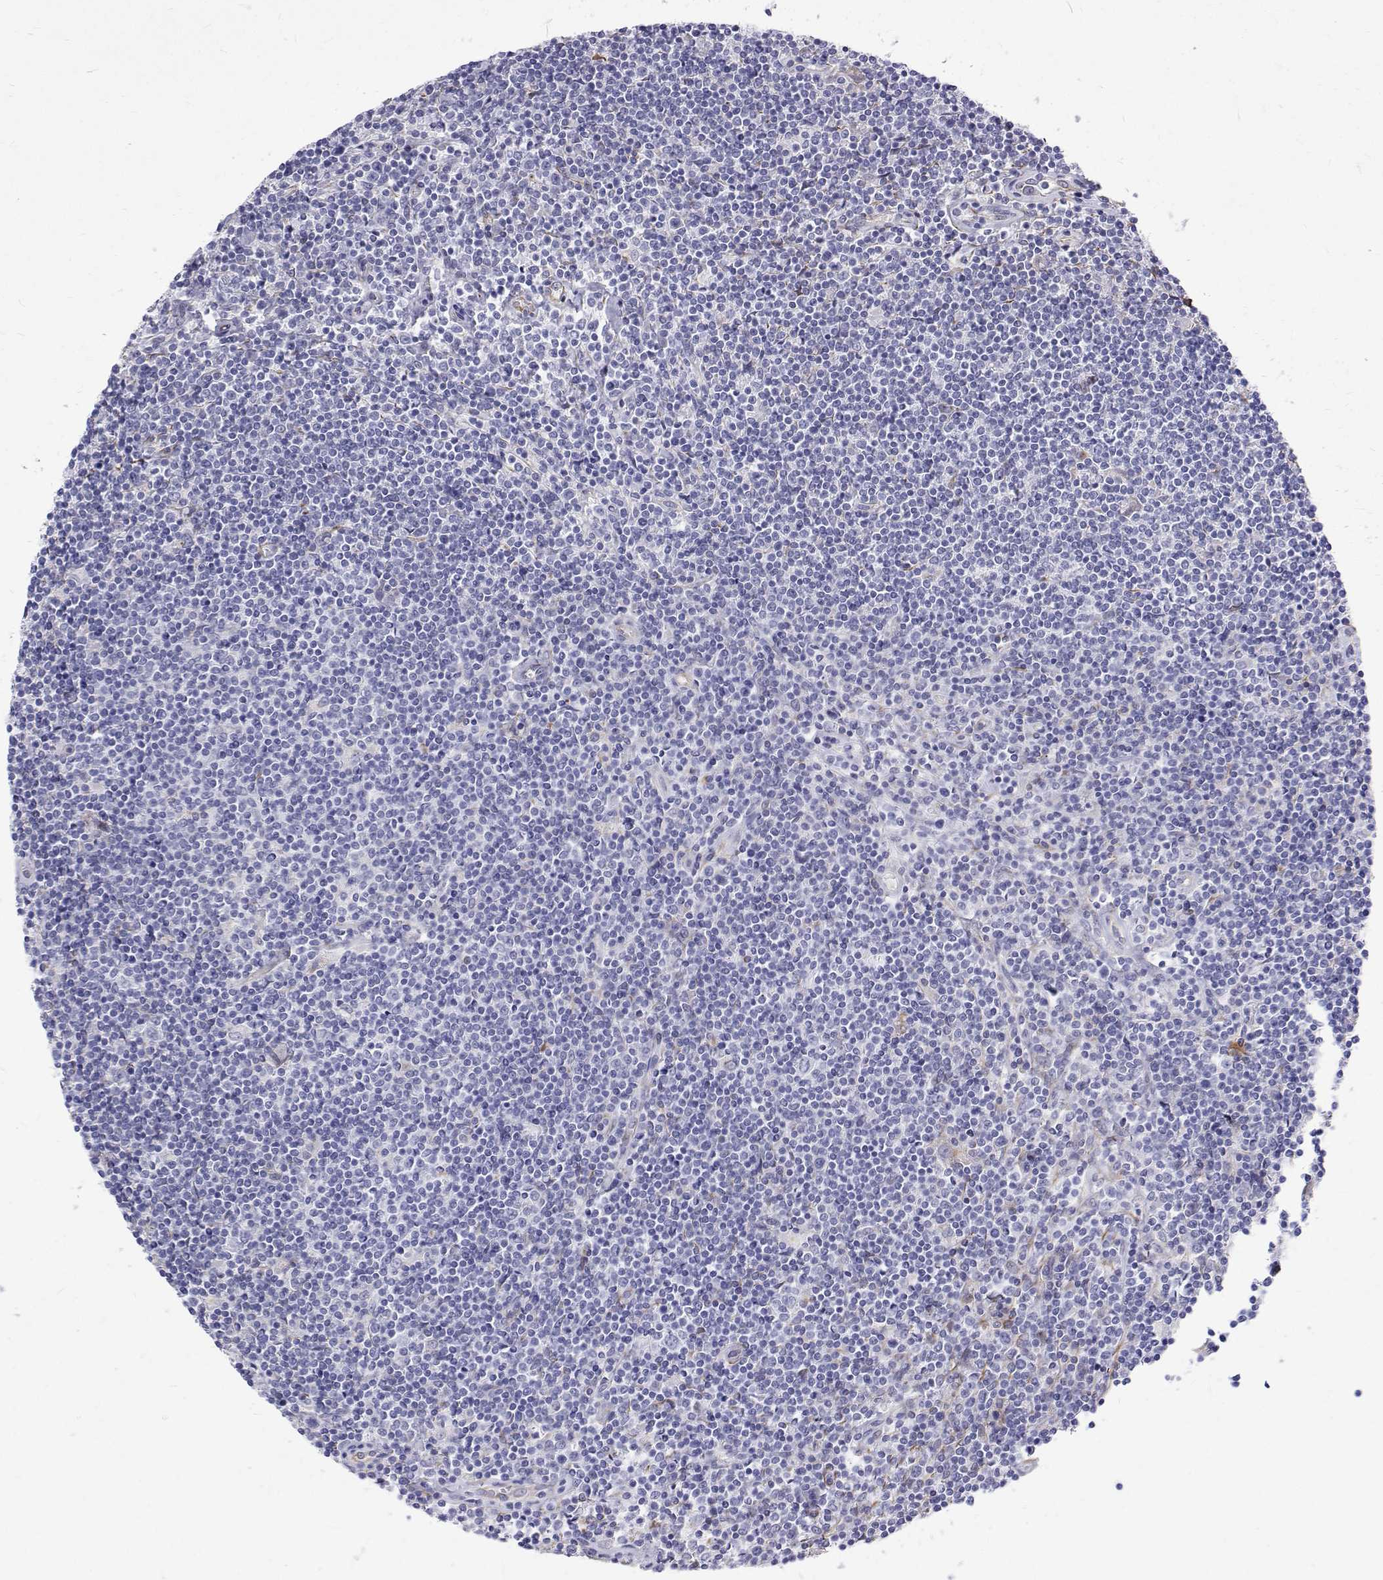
{"staining": {"intensity": "negative", "quantity": "none", "location": "none"}, "tissue": "lymphoma", "cell_type": "Tumor cells", "image_type": "cancer", "snomed": [{"axis": "morphology", "description": "Hodgkin's disease, NOS"}, {"axis": "topography", "description": "Lymph node"}], "caption": "Immunohistochemistry (IHC) histopathology image of human lymphoma stained for a protein (brown), which reveals no expression in tumor cells.", "gene": "OPRPN", "patient": {"sex": "male", "age": 40}}